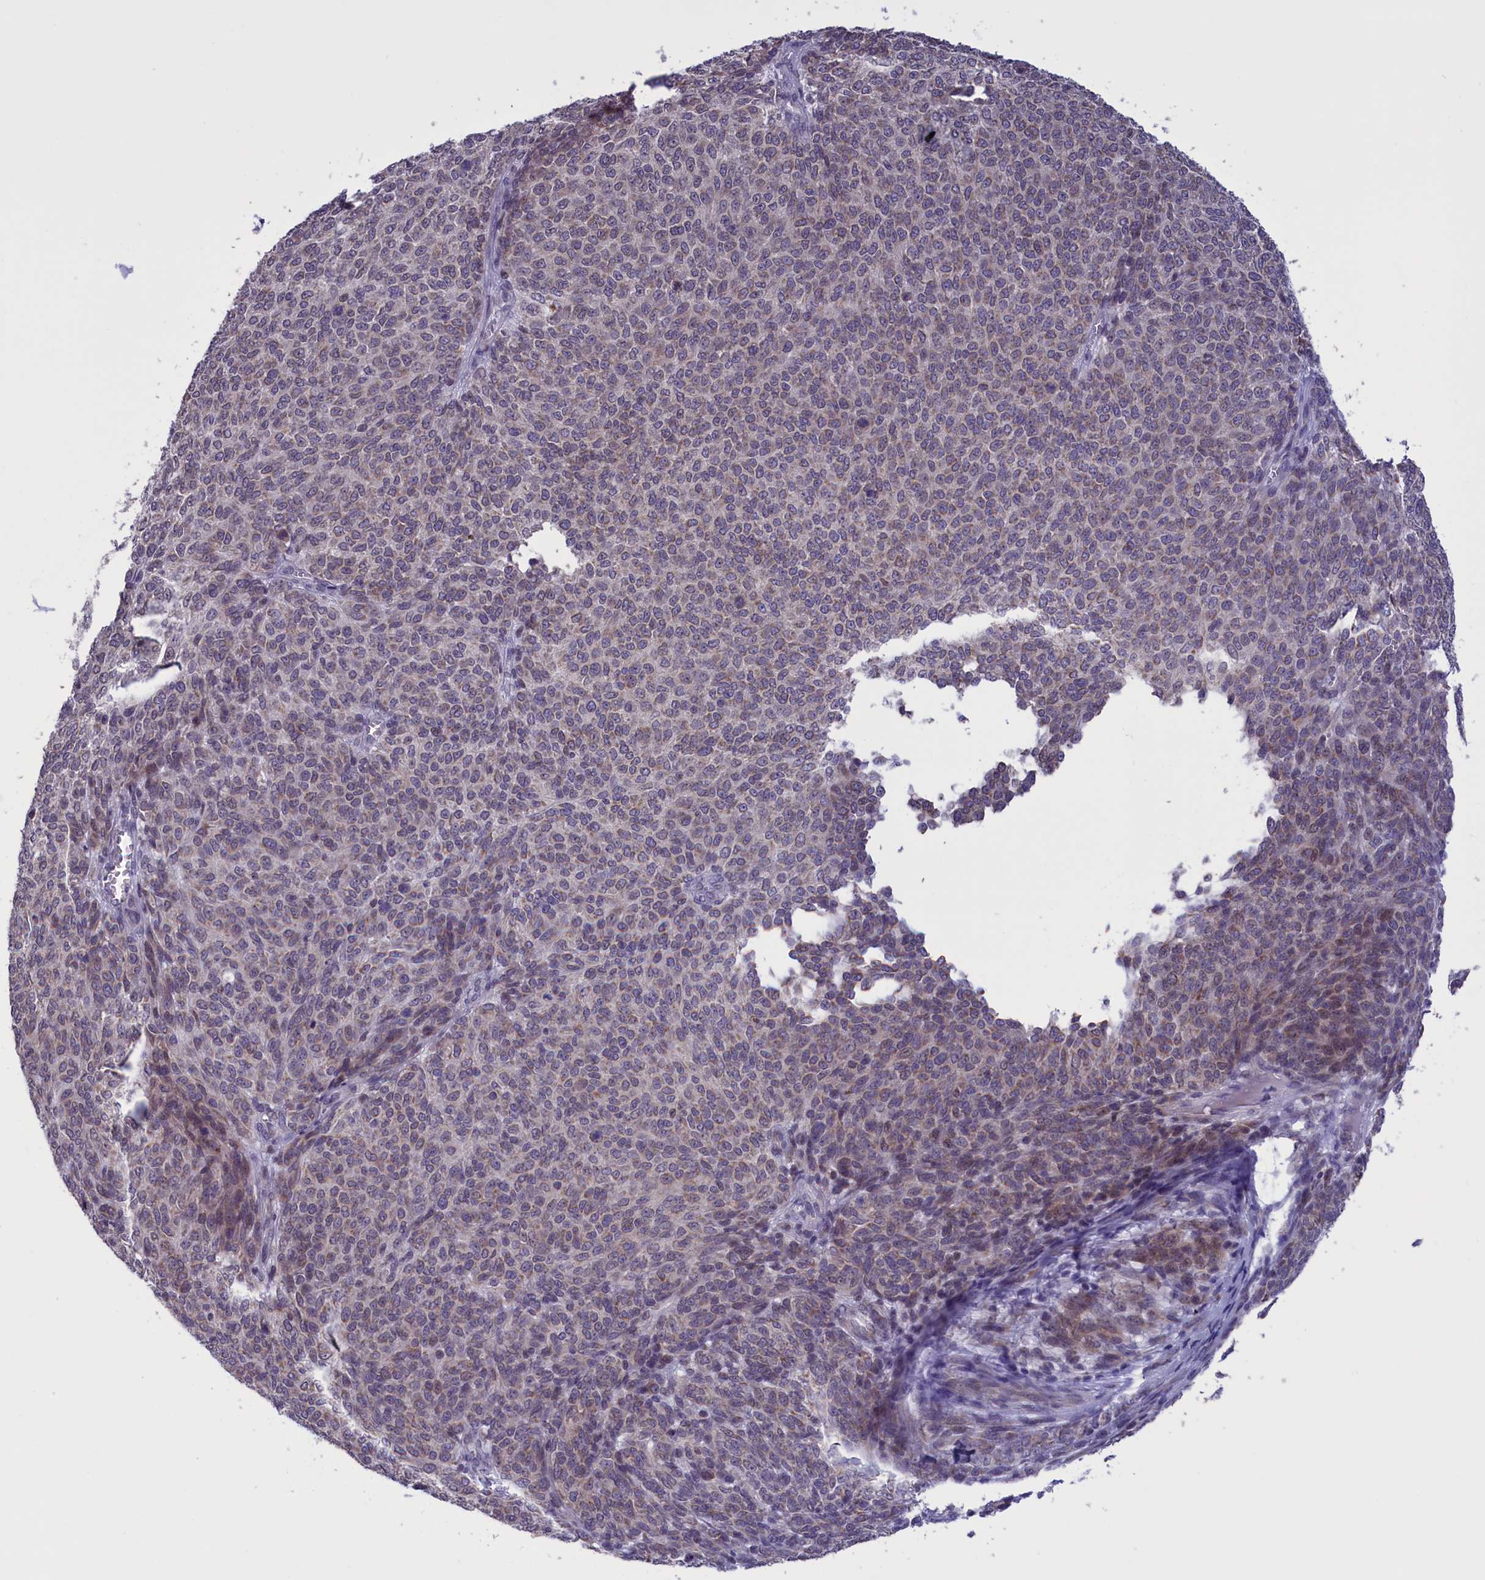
{"staining": {"intensity": "moderate", "quantity": "25%-75%", "location": "cytoplasmic/membranous"}, "tissue": "melanoma", "cell_type": "Tumor cells", "image_type": "cancer", "snomed": [{"axis": "morphology", "description": "Malignant melanoma, NOS"}, {"axis": "topography", "description": "Skin"}], "caption": "Protein expression by IHC shows moderate cytoplasmic/membranous positivity in approximately 25%-75% of tumor cells in malignant melanoma.", "gene": "PARS2", "patient": {"sex": "male", "age": 49}}